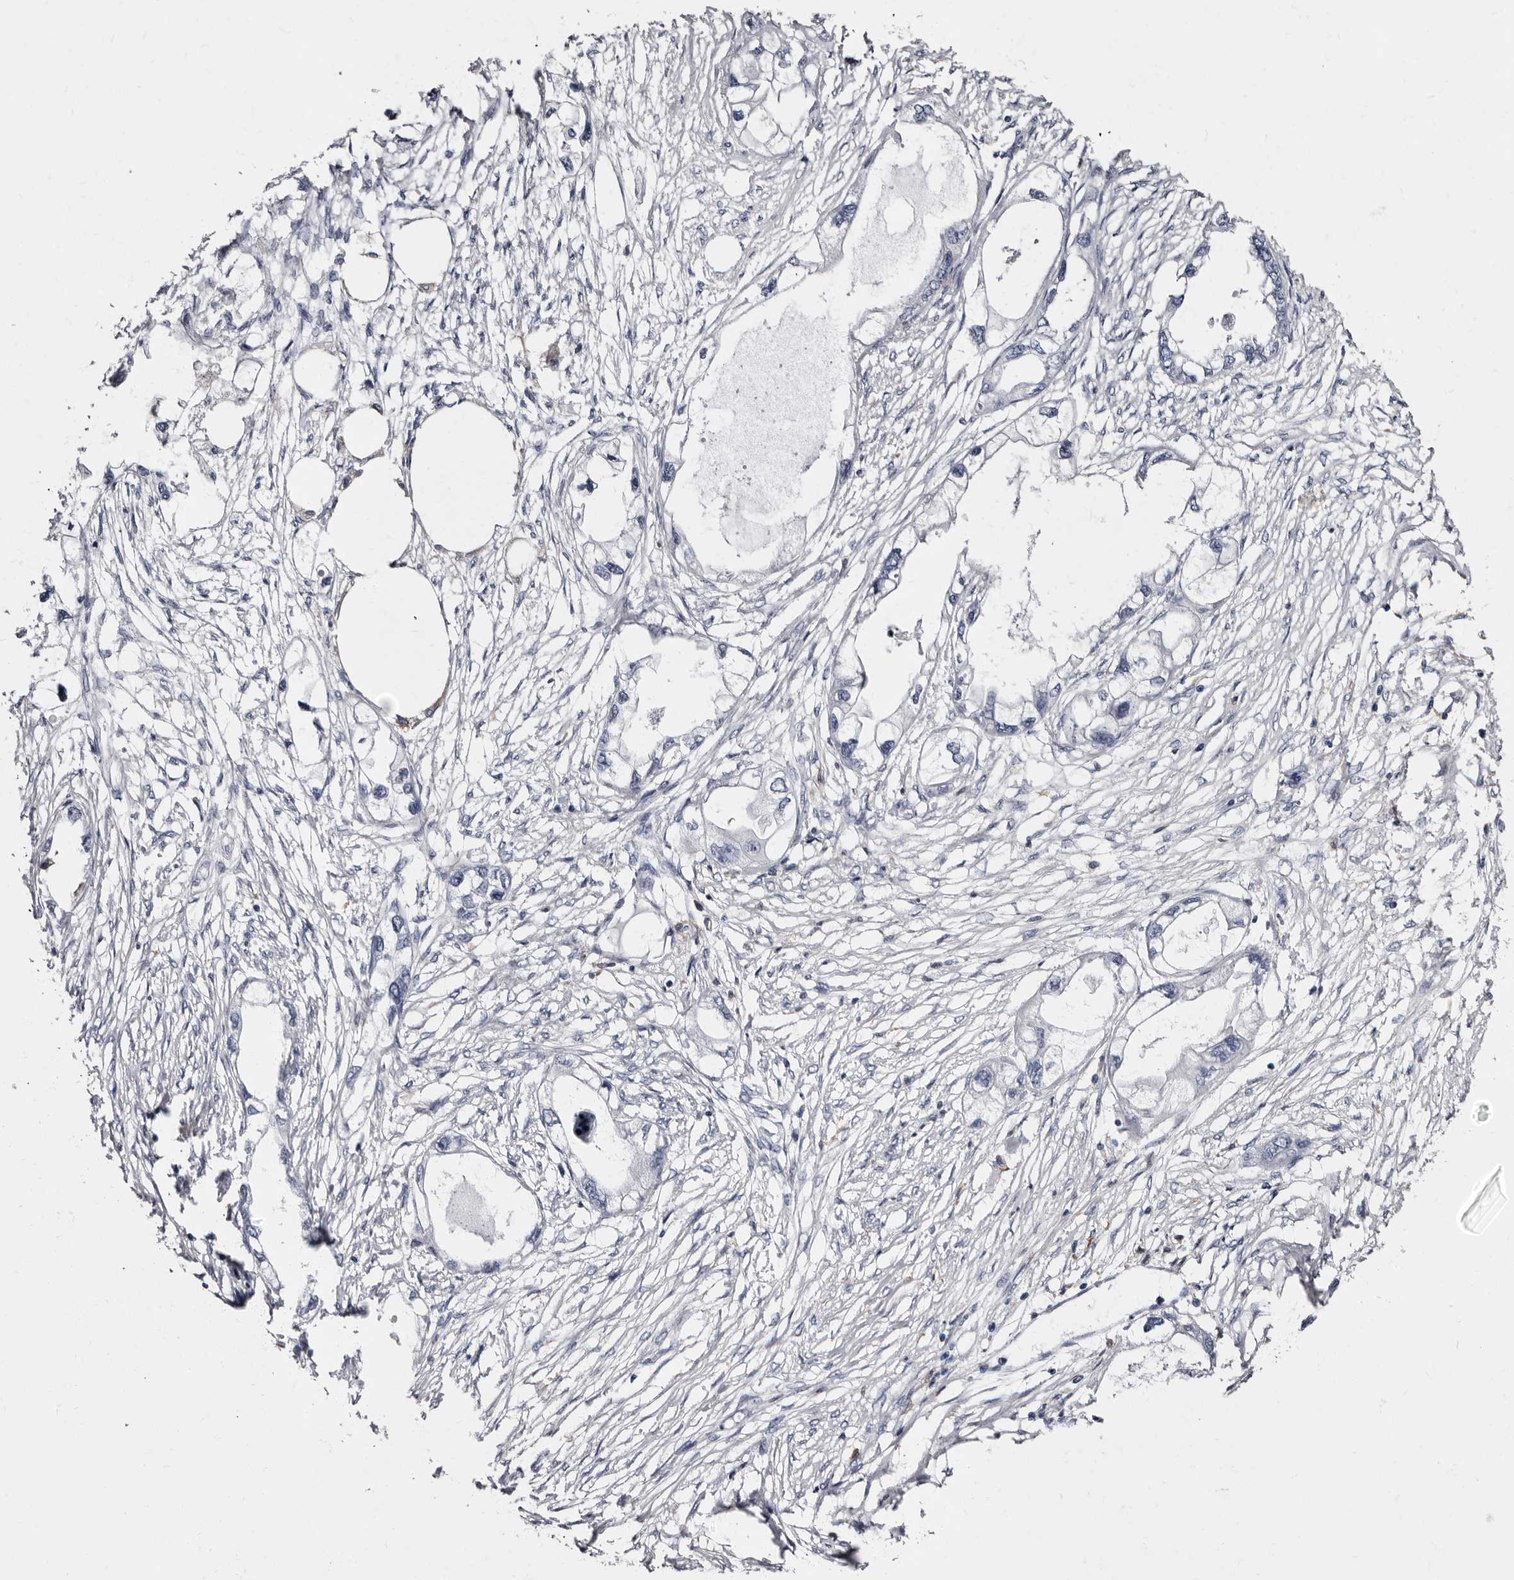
{"staining": {"intensity": "negative", "quantity": "none", "location": "none"}, "tissue": "endometrial cancer", "cell_type": "Tumor cells", "image_type": "cancer", "snomed": [{"axis": "morphology", "description": "Adenocarcinoma, NOS"}, {"axis": "morphology", "description": "Adenocarcinoma, metastatic, NOS"}, {"axis": "topography", "description": "Adipose tissue"}, {"axis": "topography", "description": "Endometrium"}], "caption": "Immunohistochemical staining of endometrial adenocarcinoma reveals no significant positivity in tumor cells.", "gene": "EPB41L3", "patient": {"sex": "female", "age": 67}}